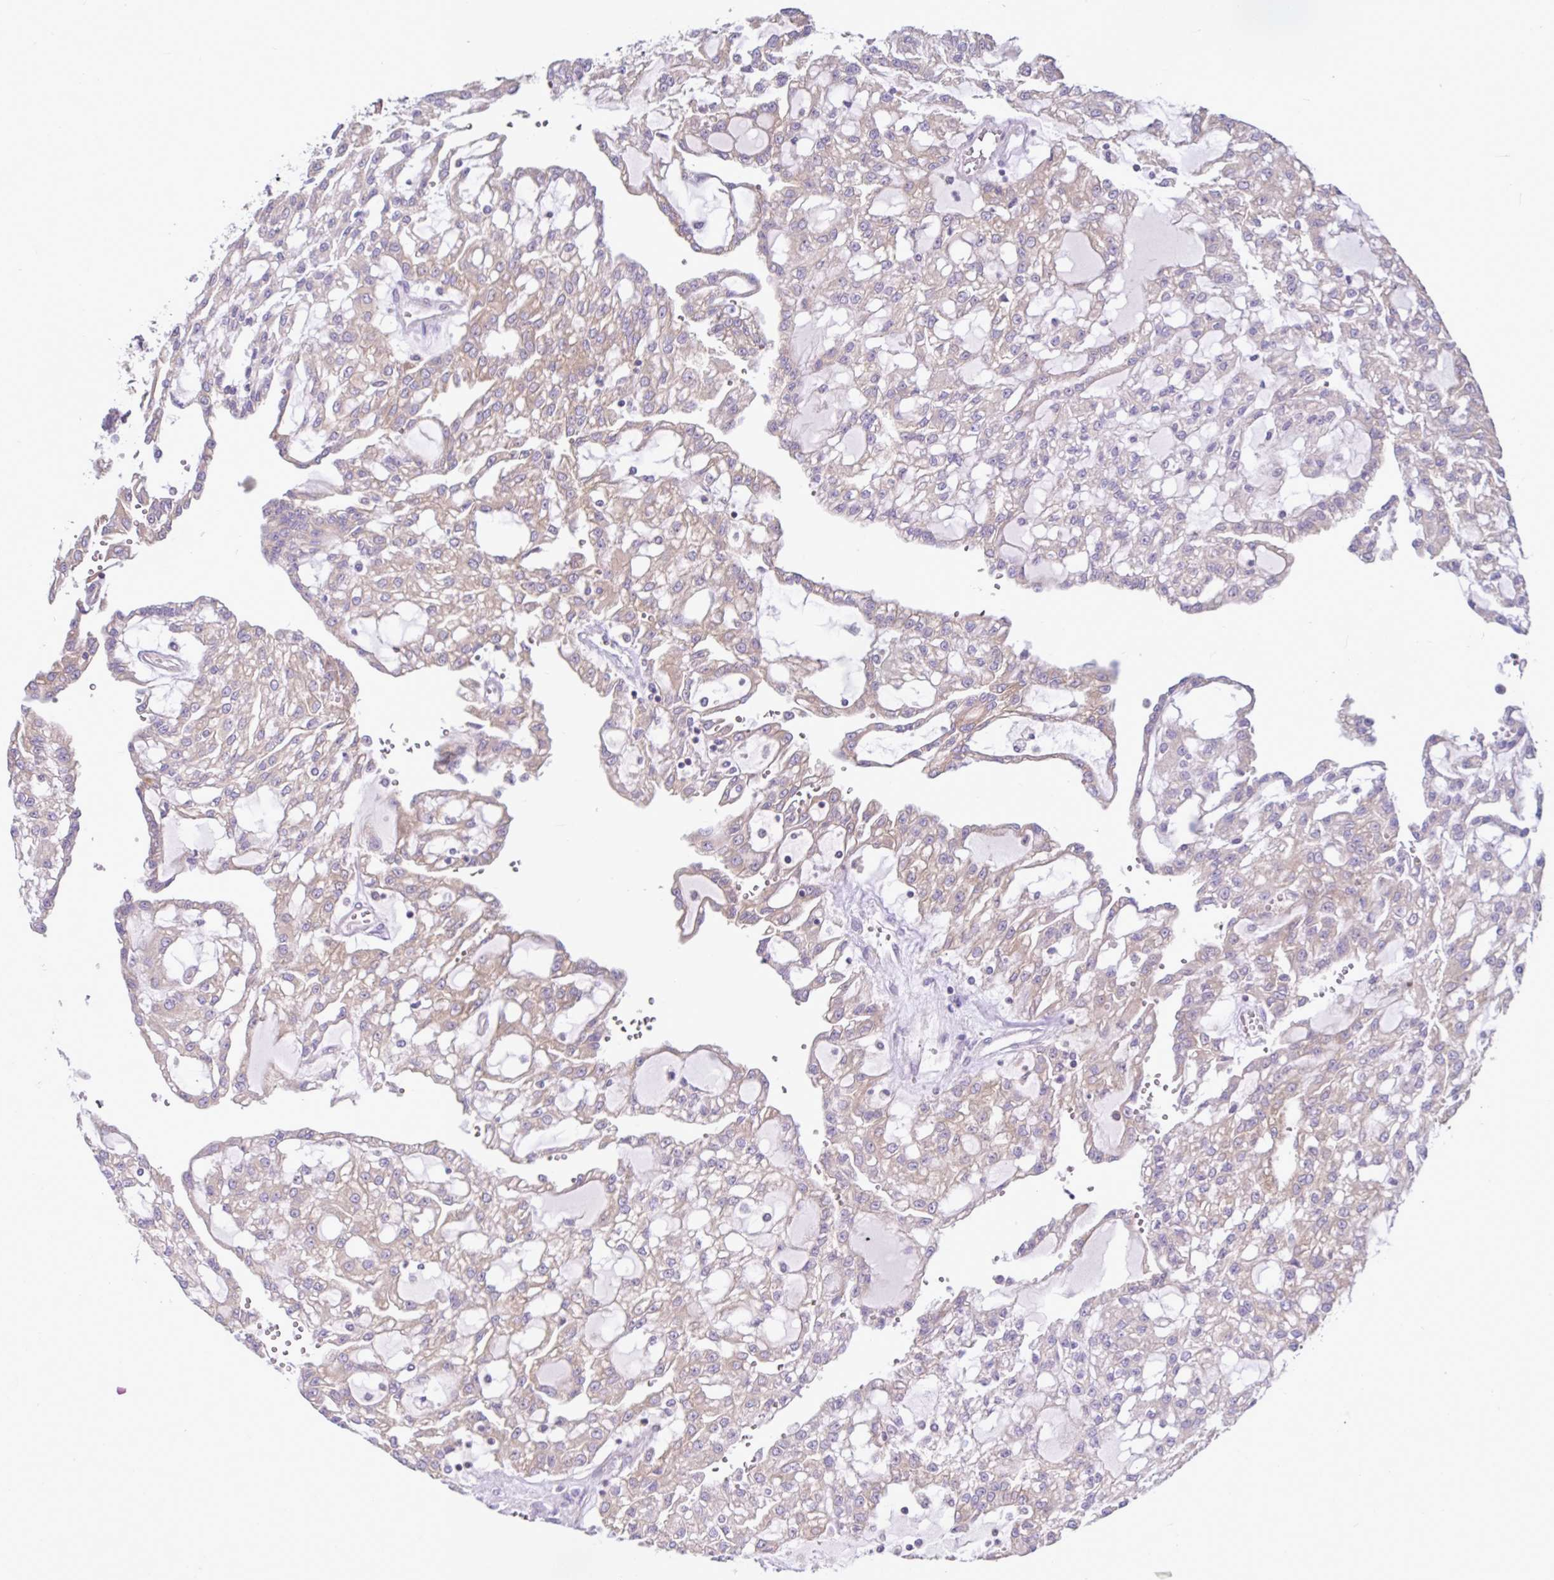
{"staining": {"intensity": "weak", "quantity": "25%-75%", "location": "cytoplasmic/membranous"}, "tissue": "renal cancer", "cell_type": "Tumor cells", "image_type": "cancer", "snomed": [{"axis": "morphology", "description": "Adenocarcinoma, NOS"}, {"axis": "topography", "description": "Kidney"}], "caption": "A photomicrograph of adenocarcinoma (renal) stained for a protein shows weak cytoplasmic/membranous brown staining in tumor cells. The staining was performed using DAB to visualize the protein expression in brown, while the nuclei were stained in blue with hematoxylin (Magnification: 20x).", "gene": "LARS1", "patient": {"sex": "male", "age": 63}}